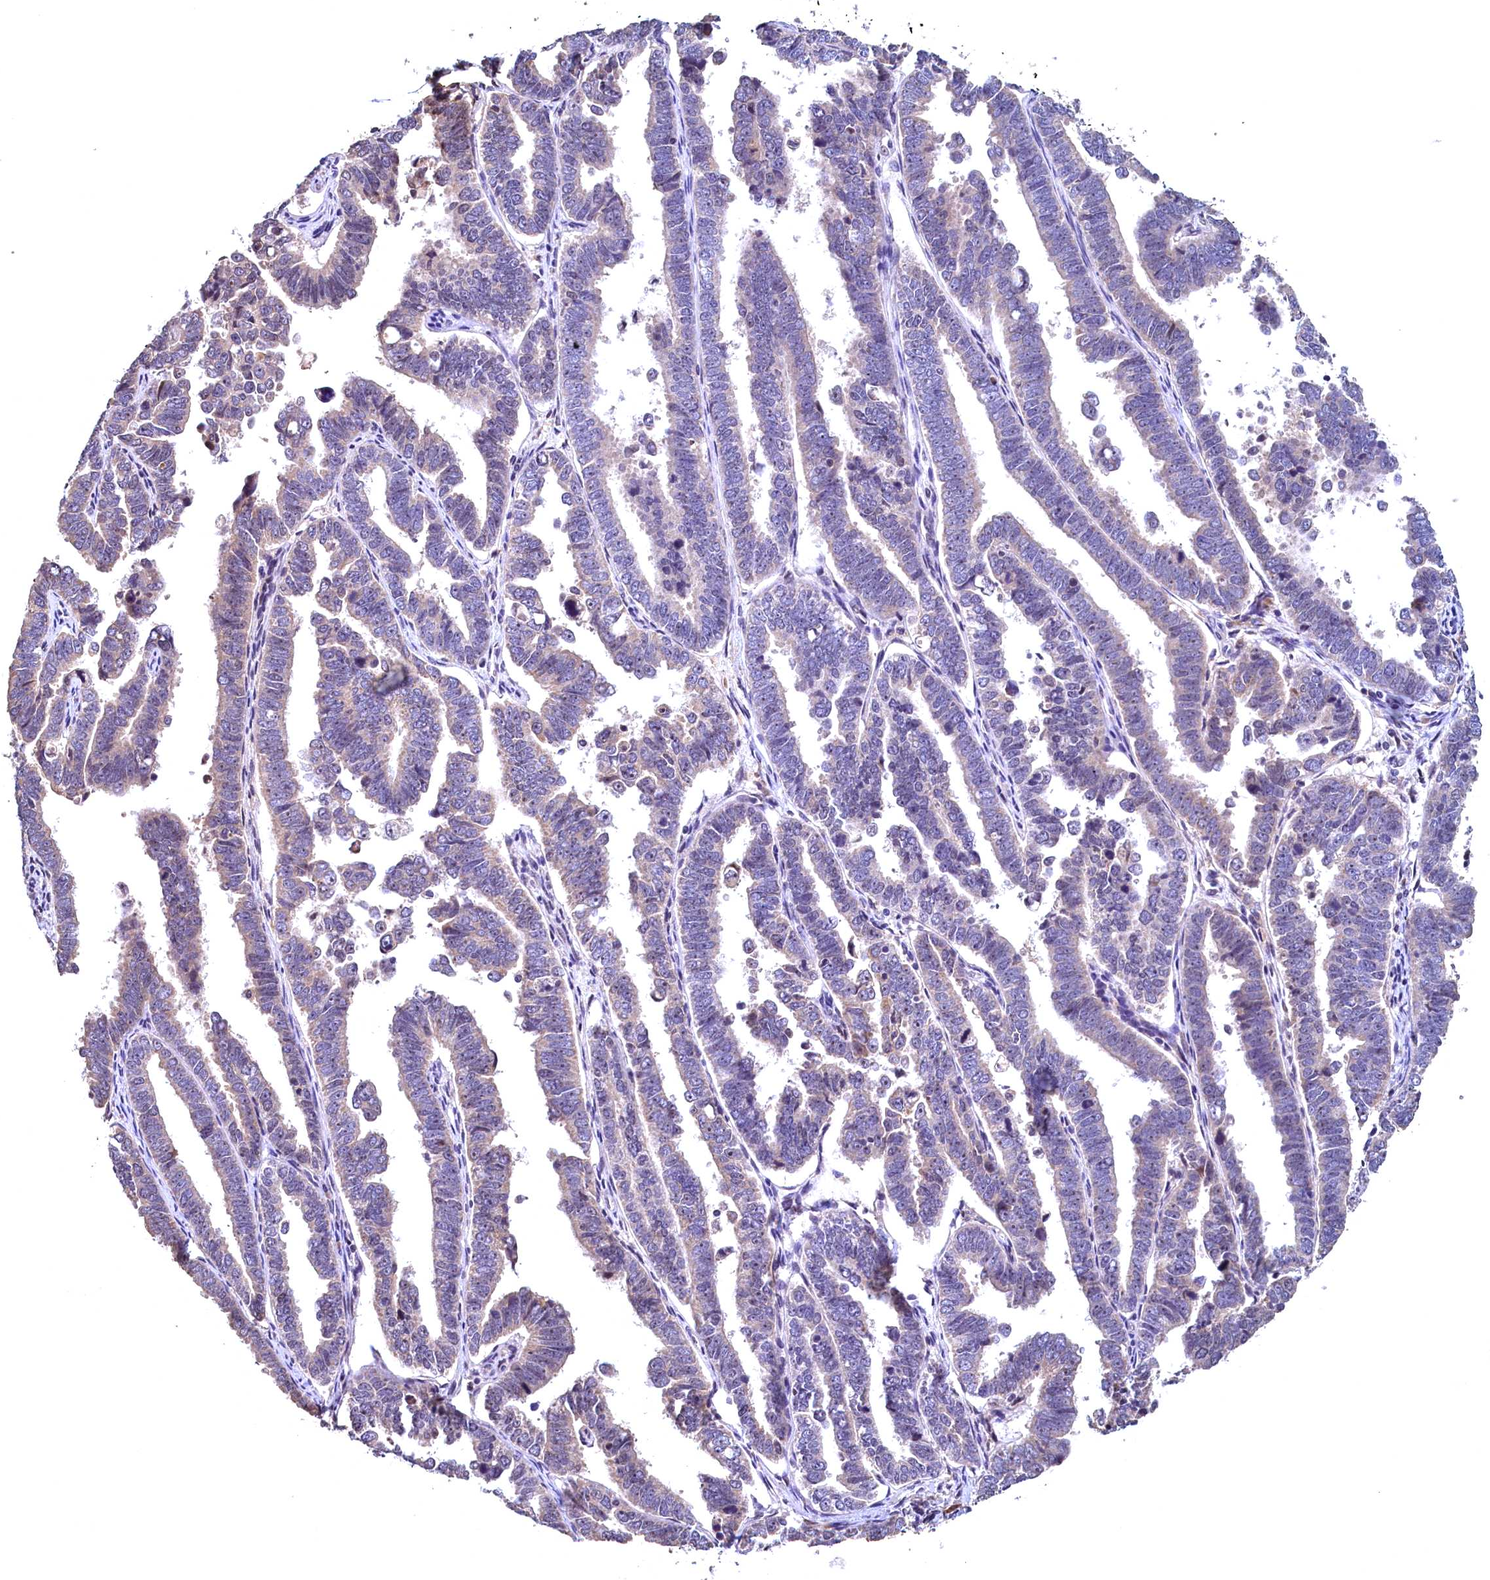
{"staining": {"intensity": "negative", "quantity": "none", "location": "none"}, "tissue": "endometrial cancer", "cell_type": "Tumor cells", "image_type": "cancer", "snomed": [{"axis": "morphology", "description": "Adenocarcinoma, NOS"}, {"axis": "topography", "description": "Endometrium"}], "caption": "Adenocarcinoma (endometrial) was stained to show a protein in brown. There is no significant positivity in tumor cells.", "gene": "LATS2", "patient": {"sex": "female", "age": 75}}